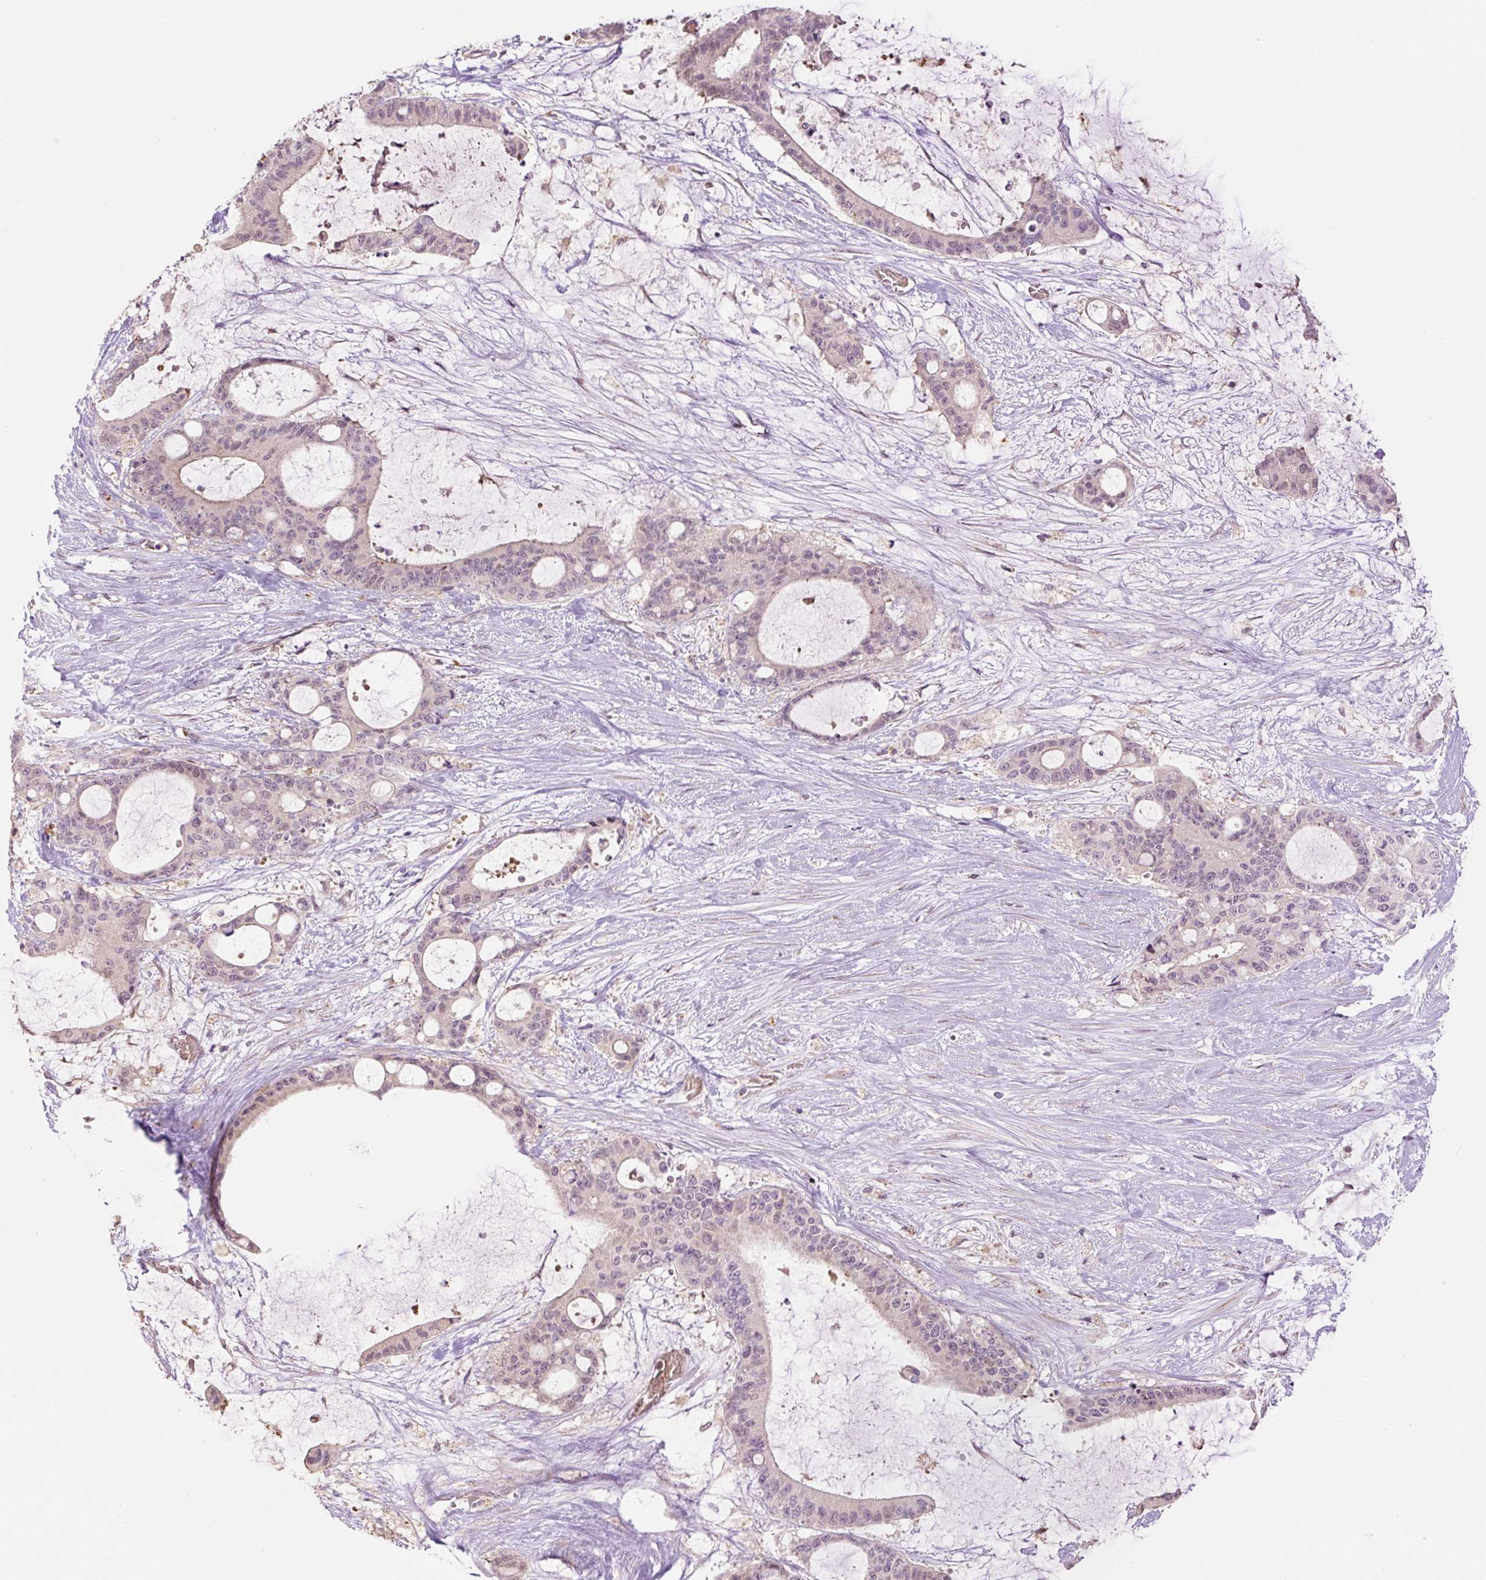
{"staining": {"intensity": "negative", "quantity": "none", "location": "none"}, "tissue": "liver cancer", "cell_type": "Tumor cells", "image_type": "cancer", "snomed": [{"axis": "morphology", "description": "Normal tissue, NOS"}, {"axis": "morphology", "description": "Cholangiocarcinoma"}, {"axis": "topography", "description": "Liver"}, {"axis": "topography", "description": "Peripheral nerve tissue"}], "caption": "Immunohistochemistry (IHC) histopathology image of human liver cancer (cholangiocarcinoma) stained for a protein (brown), which displays no expression in tumor cells.", "gene": "HABP4", "patient": {"sex": "female", "age": 73}}